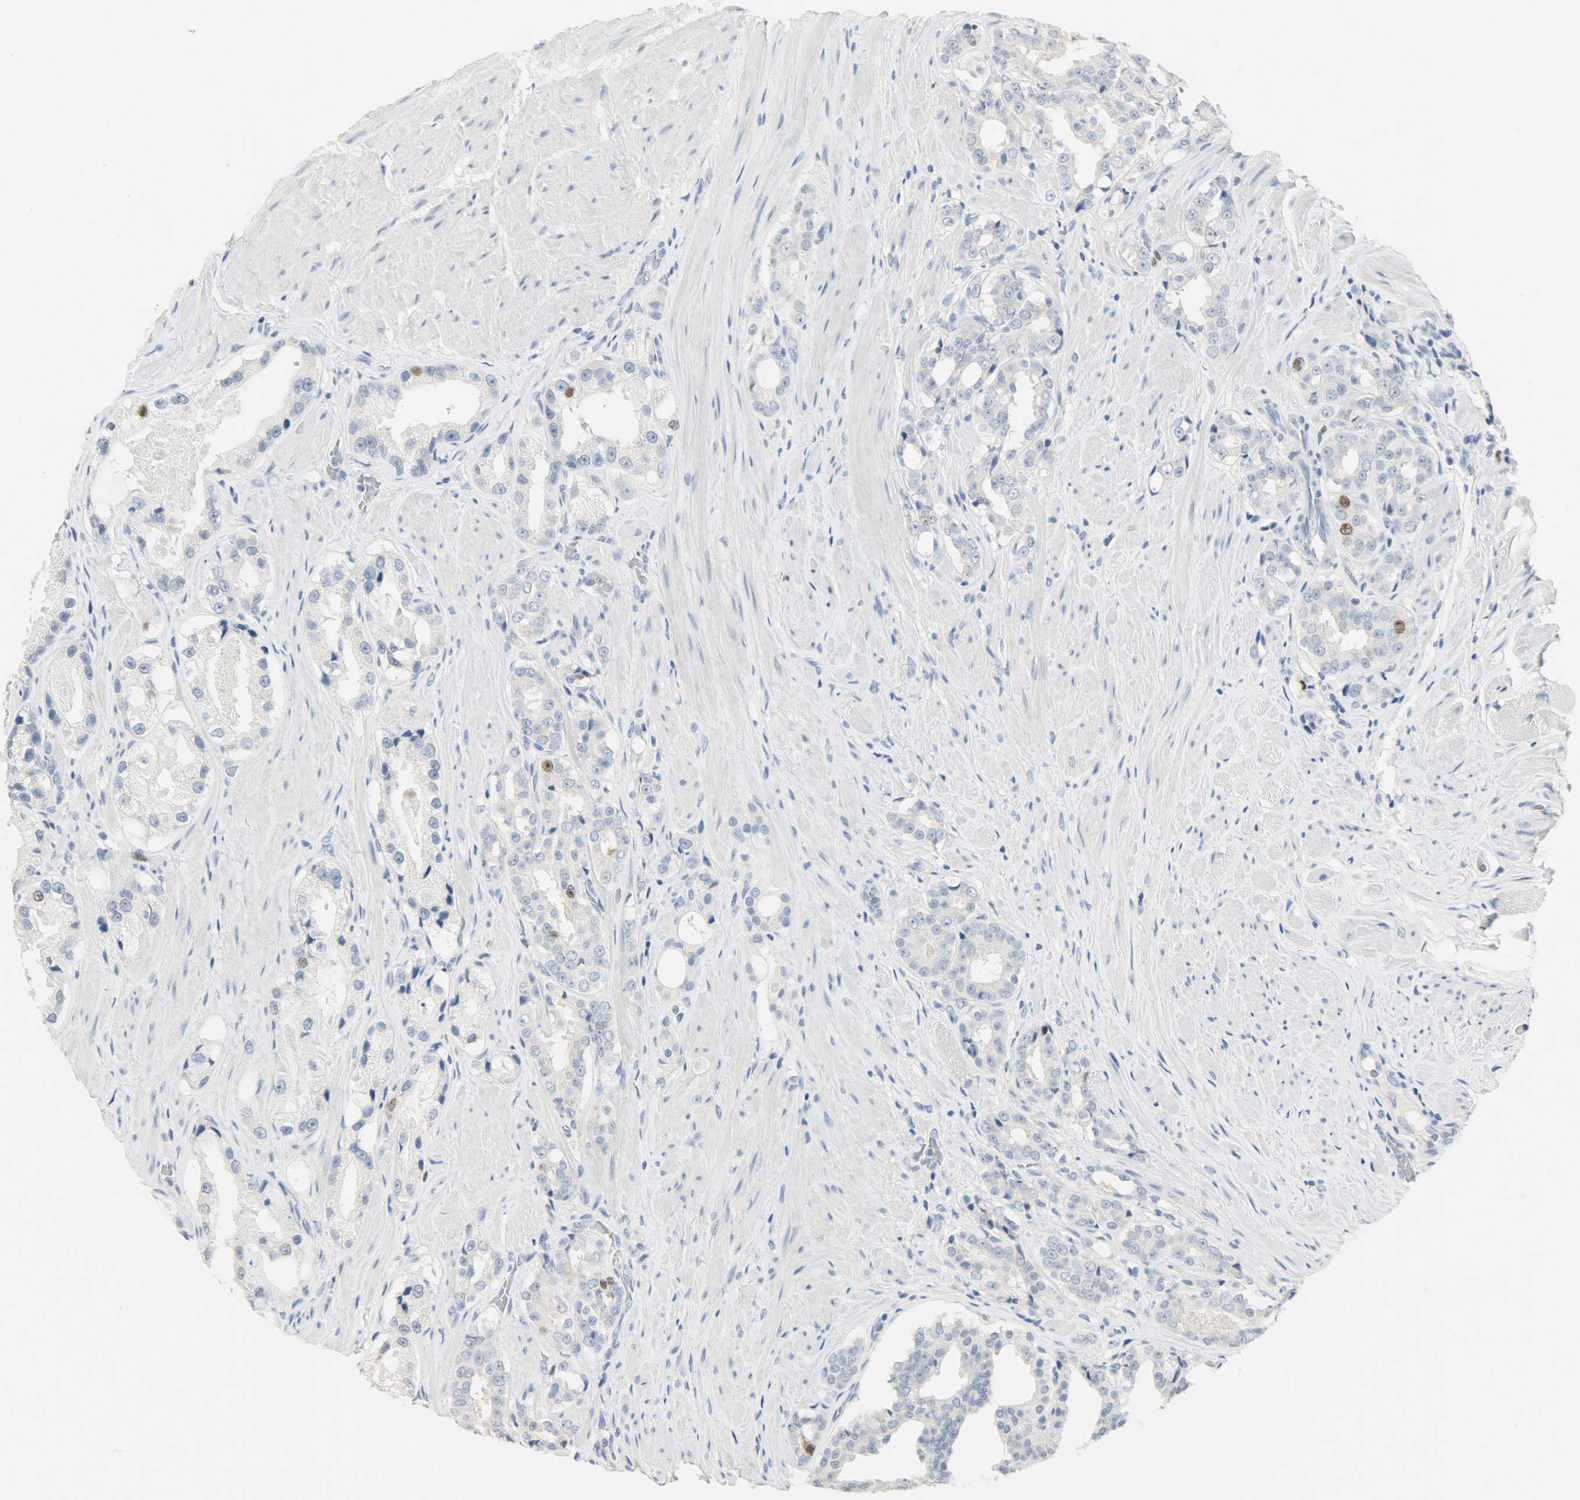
{"staining": {"intensity": "moderate", "quantity": "<25%", "location": "nuclear"}, "tissue": "prostate cancer", "cell_type": "Tumor cells", "image_type": "cancer", "snomed": [{"axis": "morphology", "description": "Adenocarcinoma, Medium grade"}, {"axis": "topography", "description": "Prostate"}], "caption": "The immunohistochemical stain shows moderate nuclear positivity in tumor cells of prostate medium-grade adenocarcinoma tissue. The protein of interest is shown in brown color, while the nuclei are stained blue.", "gene": "HELLS", "patient": {"sex": "male", "age": 60}}